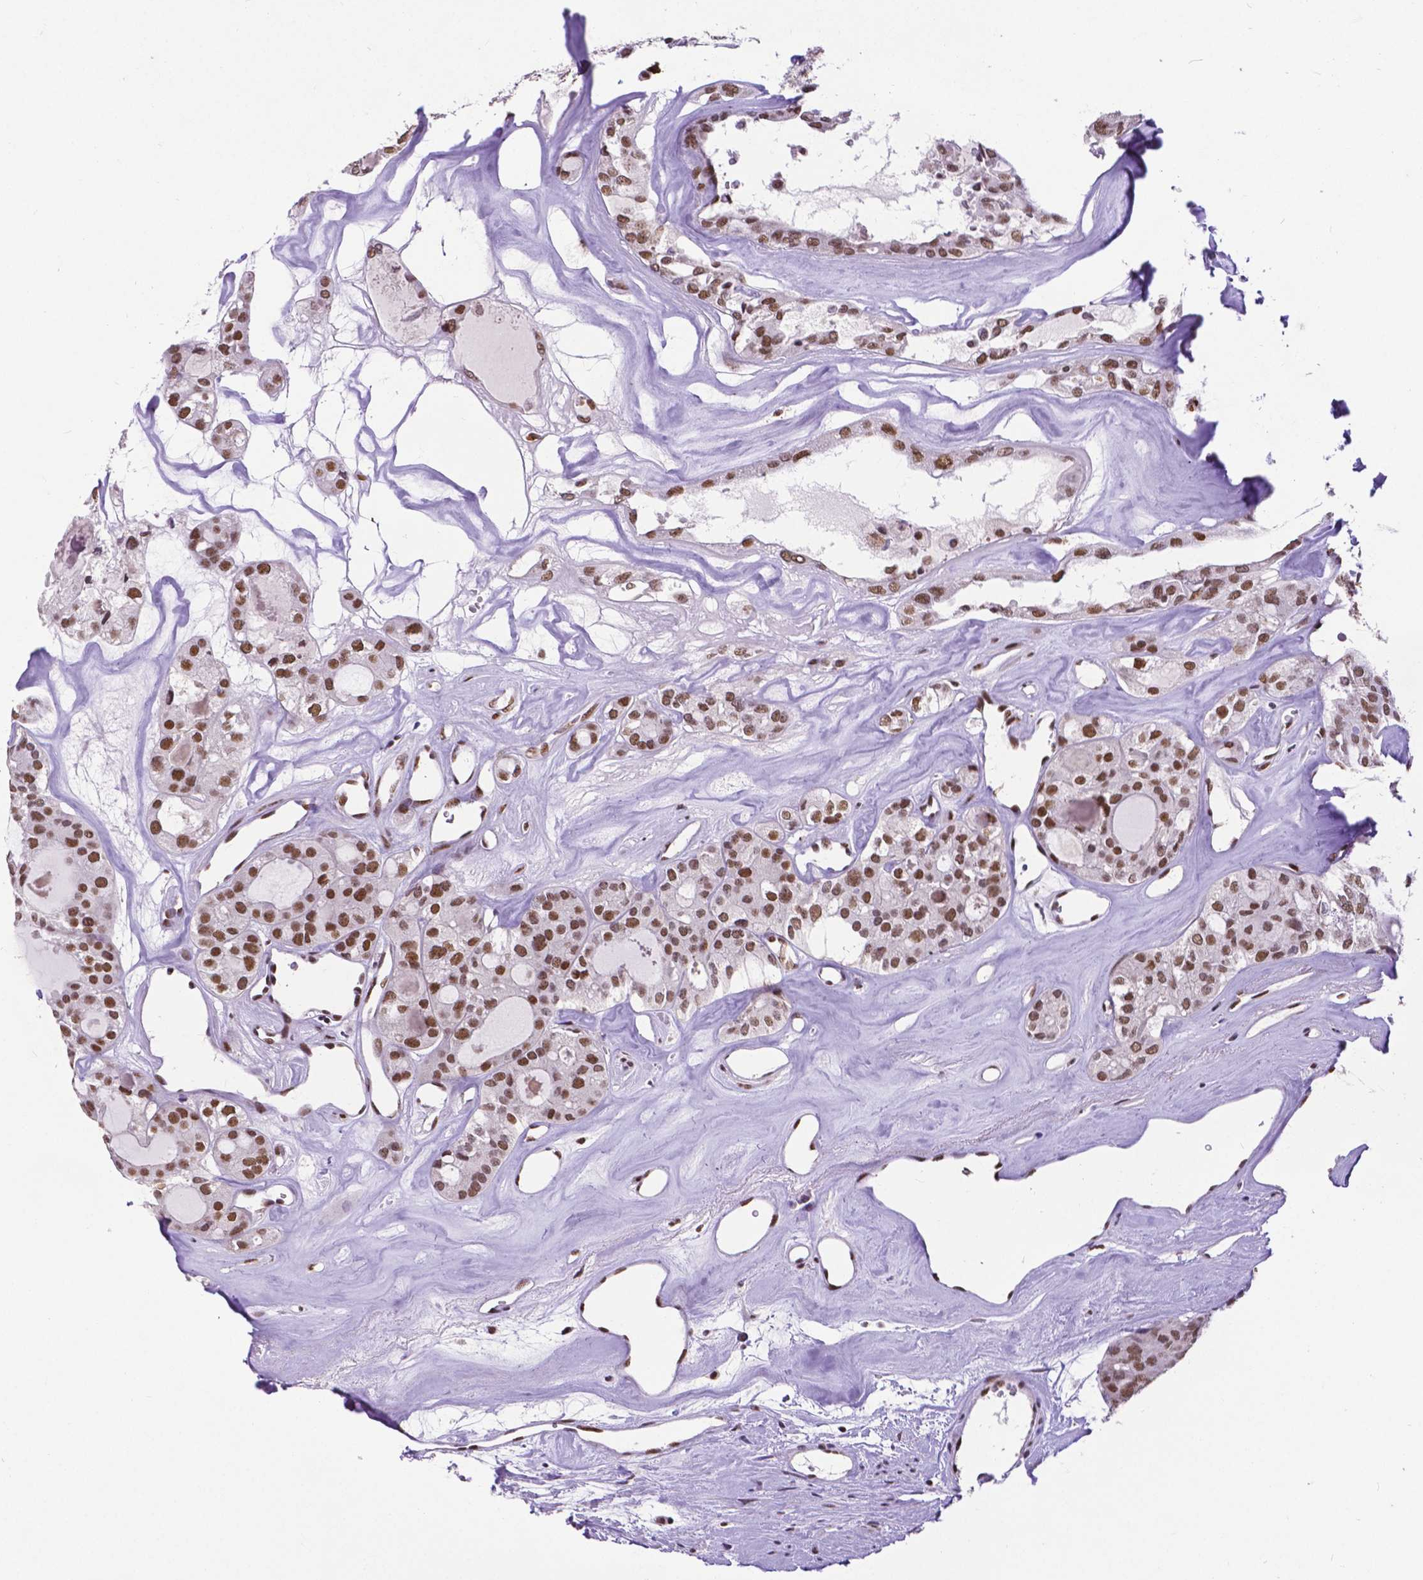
{"staining": {"intensity": "moderate", "quantity": "25%-75%", "location": "nuclear"}, "tissue": "thyroid cancer", "cell_type": "Tumor cells", "image_type": "cancer", "snomed": [{"axis": "morphology", "description": "Follicular adenoma carcinoma, NOS"}, {"axis": "topography", "description": "Thyroid gland"}], "caption": "Thyroid cancer (follicular adenoma carcinoma) tissue reveals moderate nuclear positivity in about 25%-75% of tumor cells Nuclei are stained in blue.", "gene": "ATRX", "patient": {"sex": "male", "age": 75}}